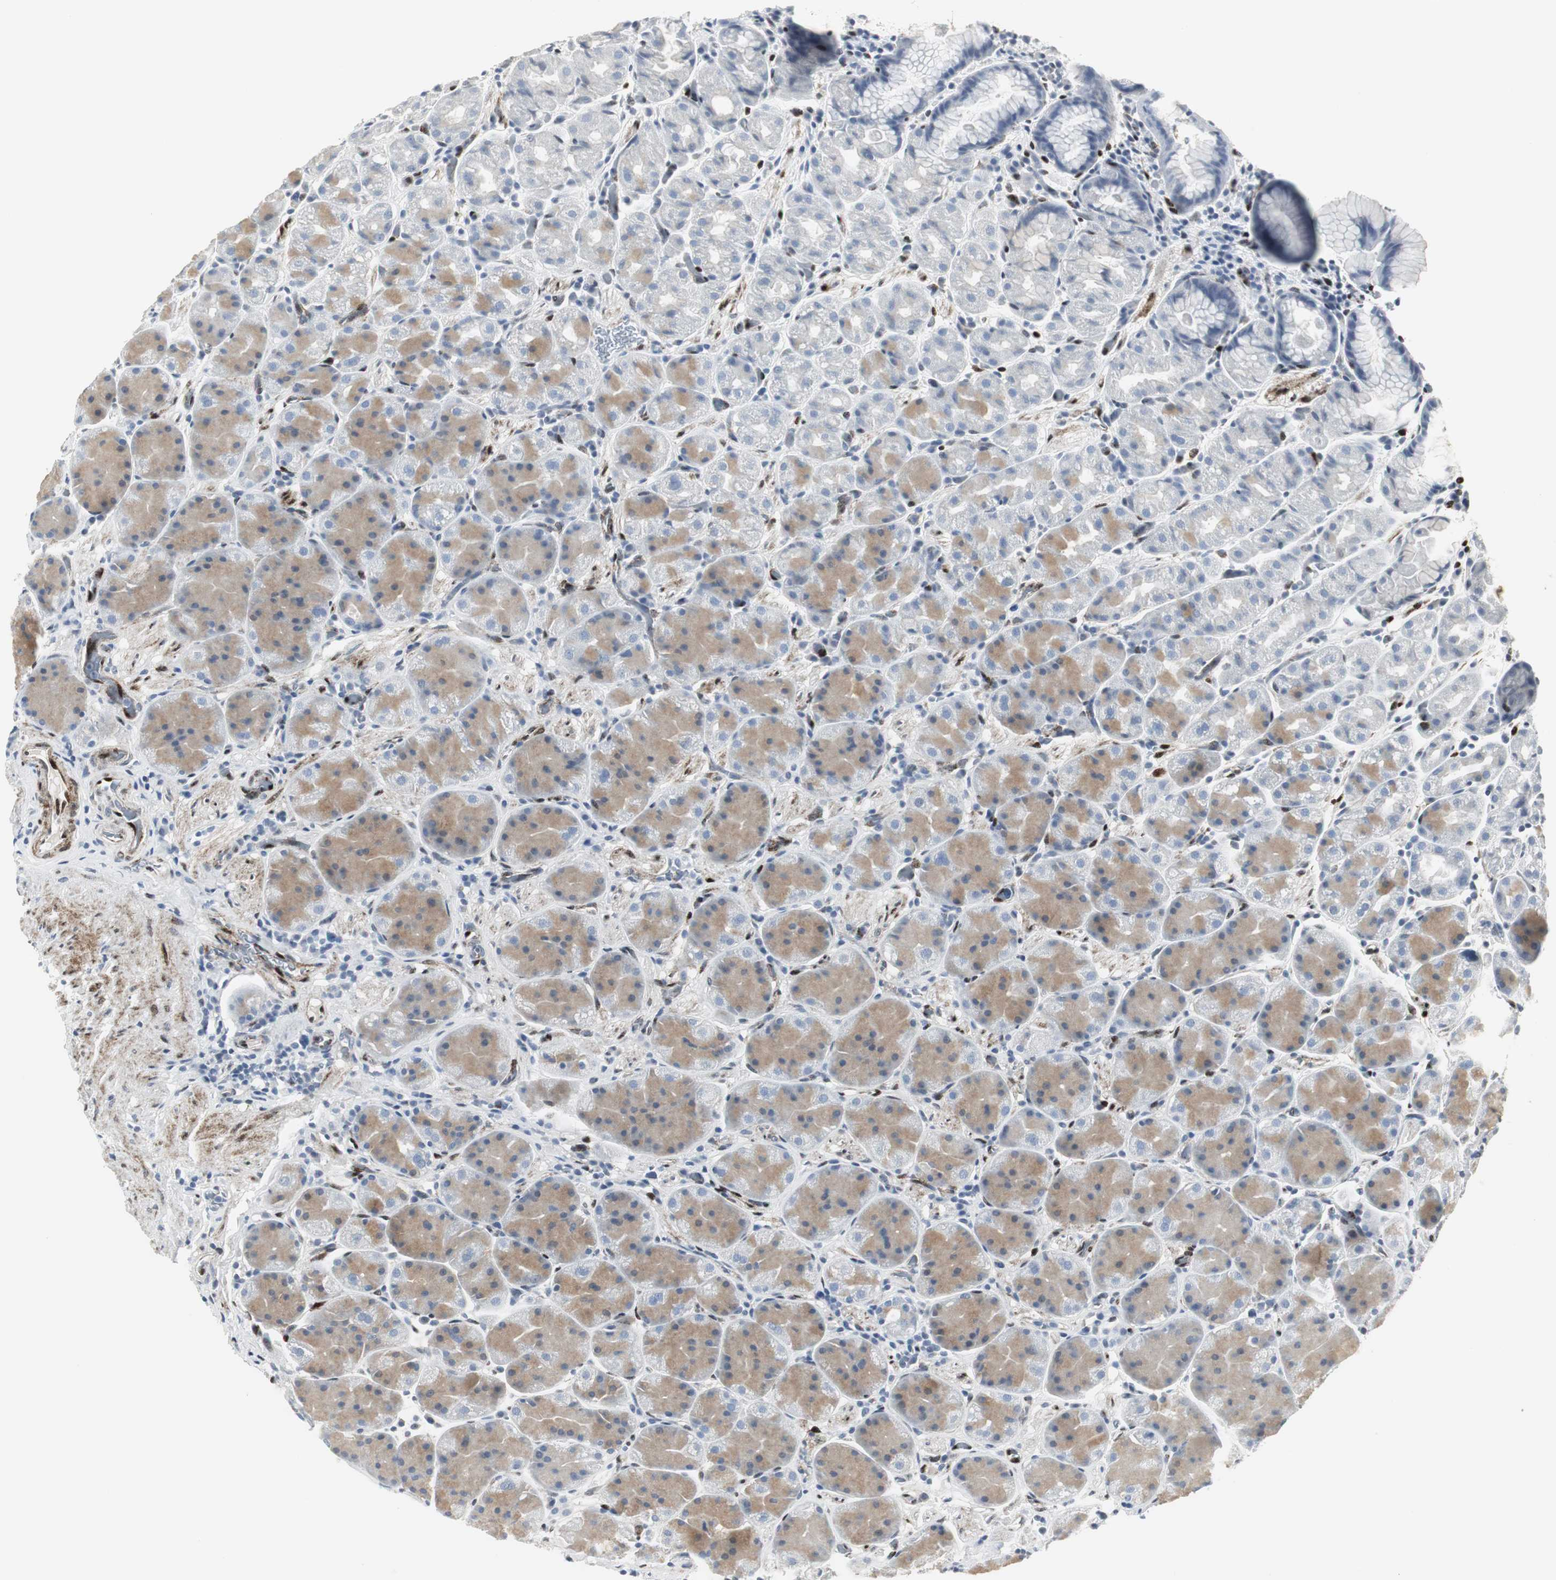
{"staining": {"intensity": "moderate", "quantity": "25%-75%", "location": "cytoplasmic/membranous"}, "tissue": "stomach", "cell_type": "Glandular cells", "image_type": "normal", "snomed": [{"axis": "morphology", "description": "Normal tissue, NOS"}, {"axis": "topography", "description": "Stomach, lower"}], "caption": "Protein staining exhibits moderate cytoplasmic/membranous expression in approximately 25%-75% of glandular cells in benign stomach. The staining is performed using DAB (3,3'-diaminobenzidine) brown chromogen to label protein expression. The nuclei are counter-stained blue using hematoxylin.", "gene": "PPP1R14A", "patient": {"sex": "male", "age": 56}}